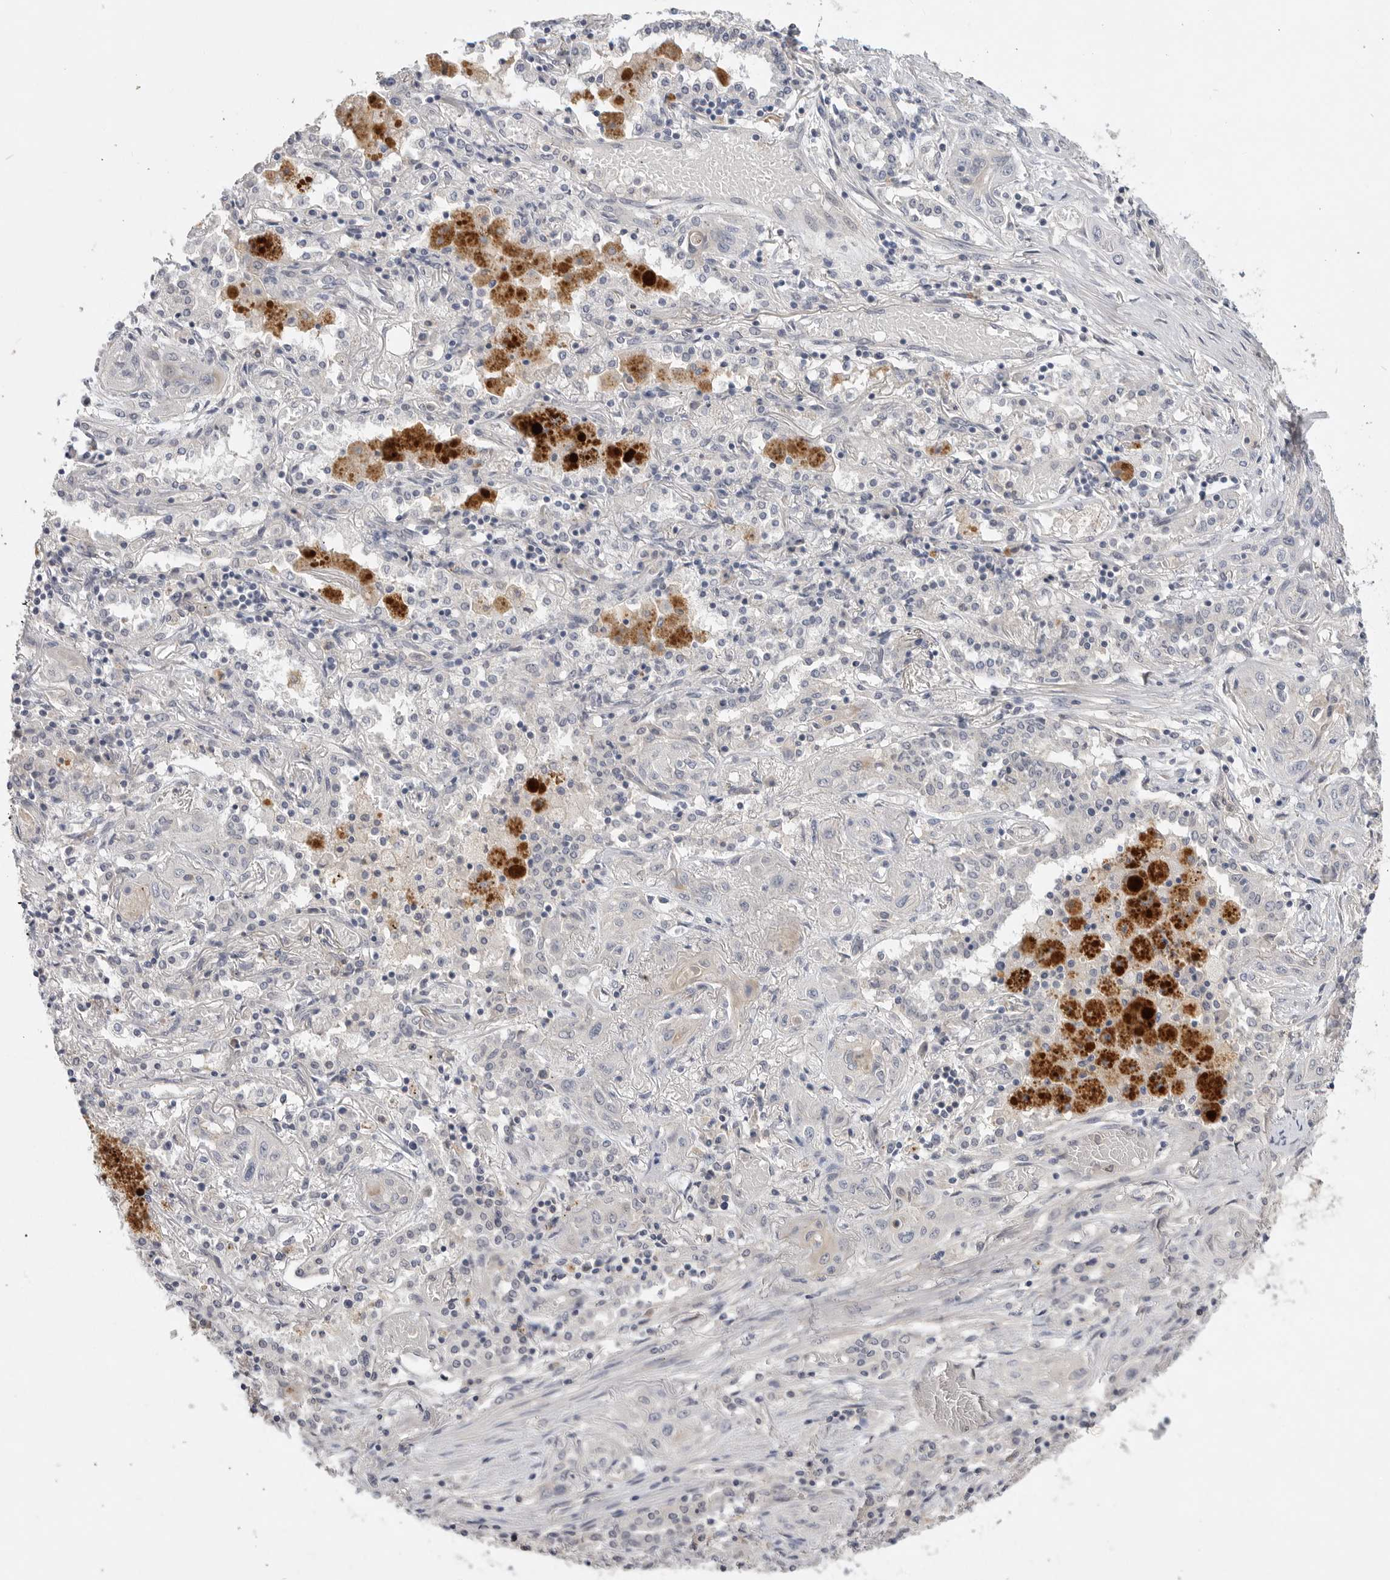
{"staining": {"intensity": "negative", "quantity": "none", "location": "none"}, "tissue": "lung cancer", "cell_type": "Tumor cells", "image_type": "cancer", "snomed": [{"axis": "morphology", "description": "Squamous cell carcinoma, NOS"}, {"axis": "topography", "description": "Lung"}], "caption": "A micrograph of lung cancer stained for a protein shows no brown staining in tumor cells. The staining was performed using DAB to visualize the protein expression in brown, while the nuclei were stained in blue with hematoxylin (Magnification: 20x).", "gene": "ITGAD", "patient": {"sex": "female", "age": 47}}